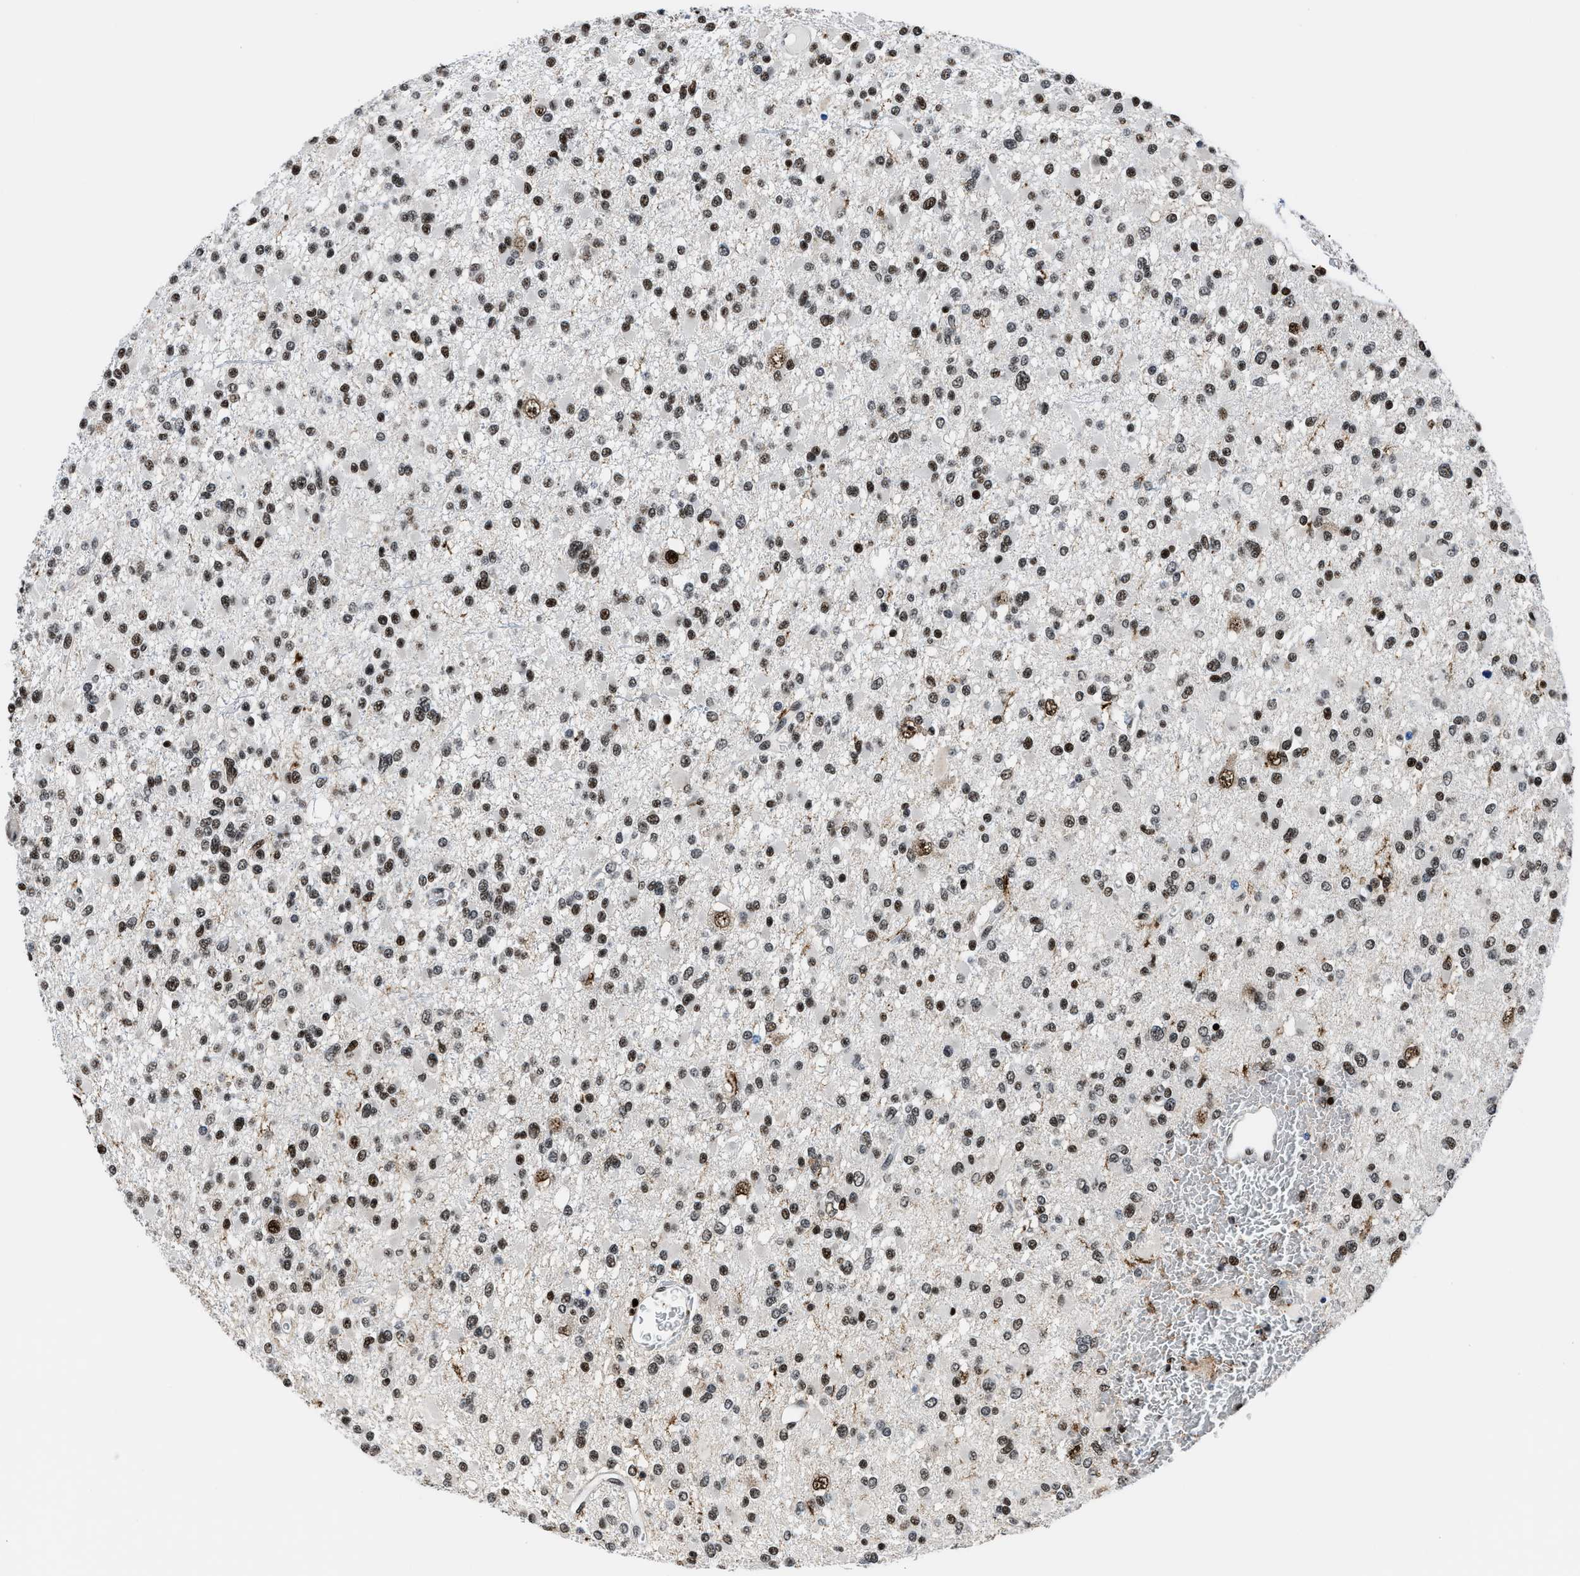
{"staining": {"intensity": "strong", "quantity": ">75%", "location": "nuclear"}, "tissue": "glioma", "cell_type": "Tumor cells", "image_type": "cancer", "snomed": [{"axis": "morphology", "description": "Glioma, malignant, Low grade"}, {"axis": "topography", "description": "Brain"}], "caption": "Brown immunohistochemical staining in human malignant low-grade glioma demonstrates strong nuclear staining in approximately >75% of tumor cells. The staining is performed using DAB (3,3'-diaminobenzidine) brown chromogen to label protein expression. The nuclei are counter-stained blue using hematoxylin.", "gene": "HNRNPH2", "patient": {"sex": "female", "age": 22}}